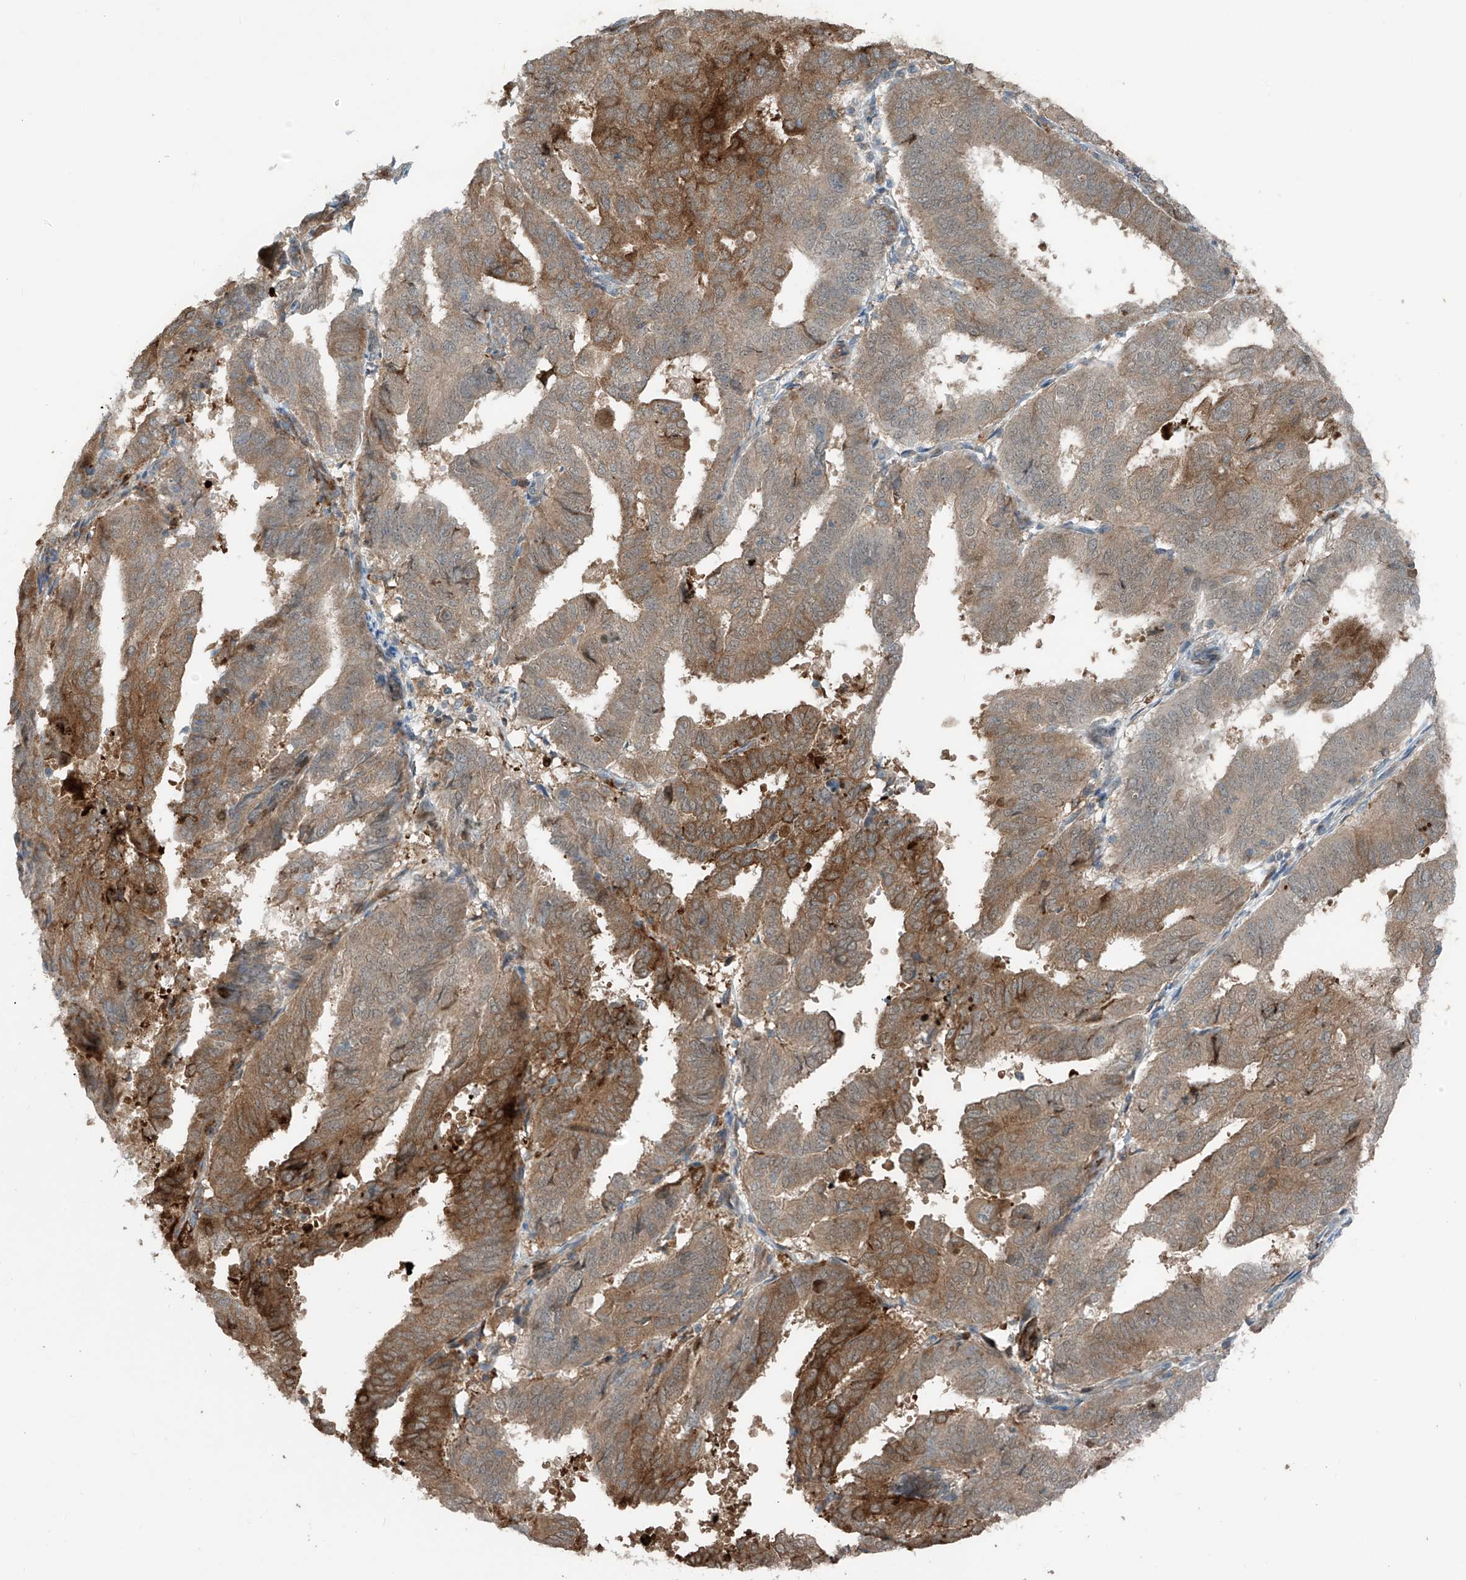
{"staining": {"intensity": "strong", "quantity": ">75%", "location": "cytoplasmic/membranous"}, "tissue": "endometrial cancer", "cell_type": "Tumor cells", "image_type": "cancer", "snomed": [{"axis": "morphology", "description": "Adenocarcinoma, NOS"}, {"axis": "topography", "description": "Uterus"}], "caption": "An IHC micrograph of tumor tissue is shown. Protein staining in brown labels strong cytoplasmic/membranous positivity in endometrial adenocarcinoma within tumor cells.", "gene": "SAMD3", "patient": {"sex": "female", "age": 77}}